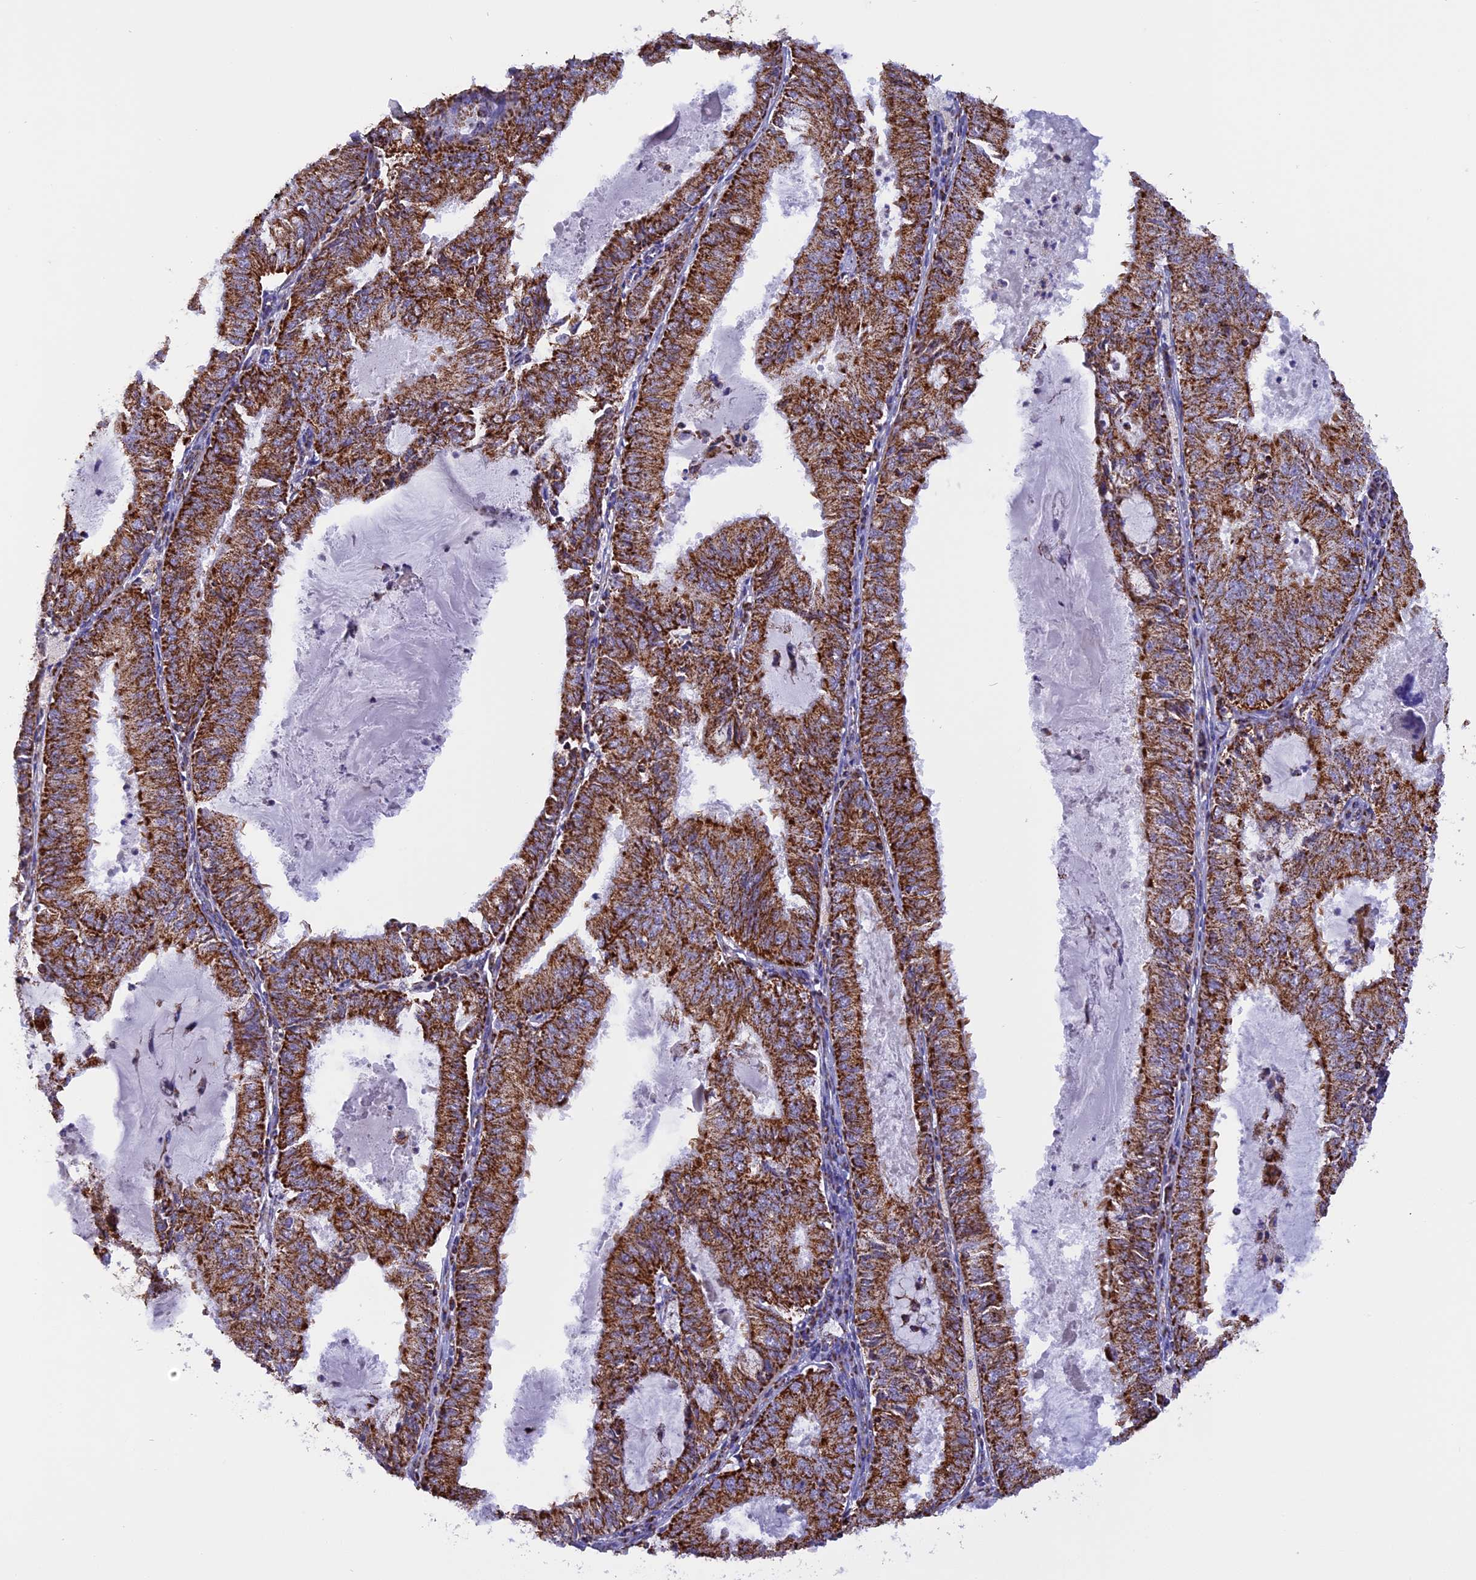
{"staining": {"intensity": "strong", "quantity": ">75%", "location": "cytoplasmic/membranous"}, "tissue": "endometrial cancer", "cell_type": "Tumor cells", "image_type": "cancer", "snomed": [{"axis": "morphology", "description": "Adenocarcinoma, NOS"}, {"axis": "topography", "description": "Endometrium"}], "caption": "Protein analysis of endometrial cancer (adenocarcinoma) tissue reveals strong cytoplasmic/membranous positivity in approximately >75% of tumor cells.", "gene": "KCNG1", "patient": {"sex": "female", "age": 57}}